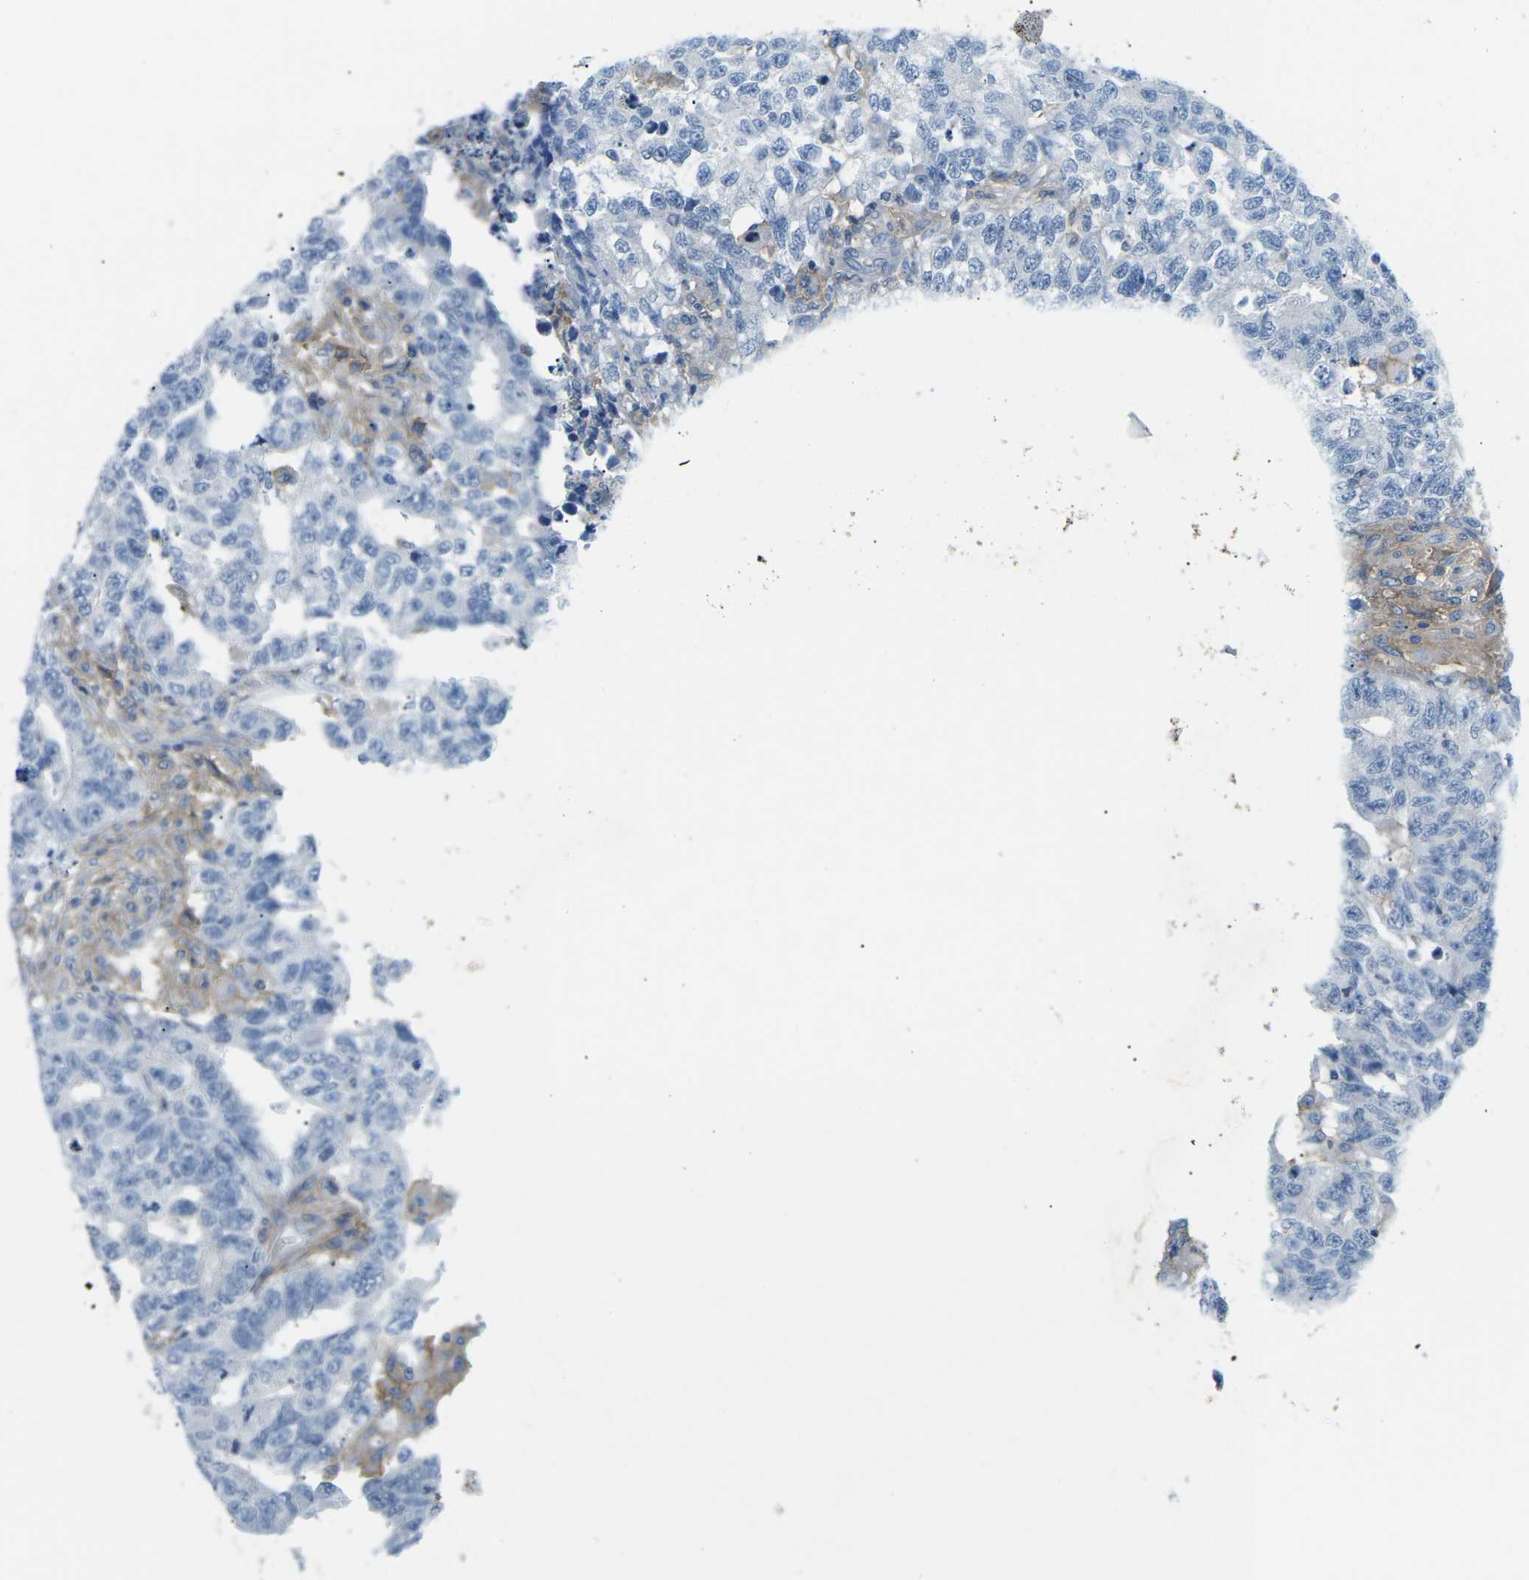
{"staining": {"intensity": "negative", "quantity": "none", "location": "none"}, "tissue": "testis cancer", "cell_type": "Tumor cells", "image_type": "cancer", "snomed": [{"axis": "morphology", "description": "Carcinoma, Embryonal, NOS"}, {"axis": "topography", "description": "Testis"}], "caption": "DAB (3,3'-diaminobenzidine) immunohistochemical staining of human embryonal carcinoma (testis) reveals no significant expression in tumor cells. (Immunohistochemistry (ihc), brightfield microscopy, high magnification).", "gene": "CD47", "patient": {"sex": "male", "age": 21}}